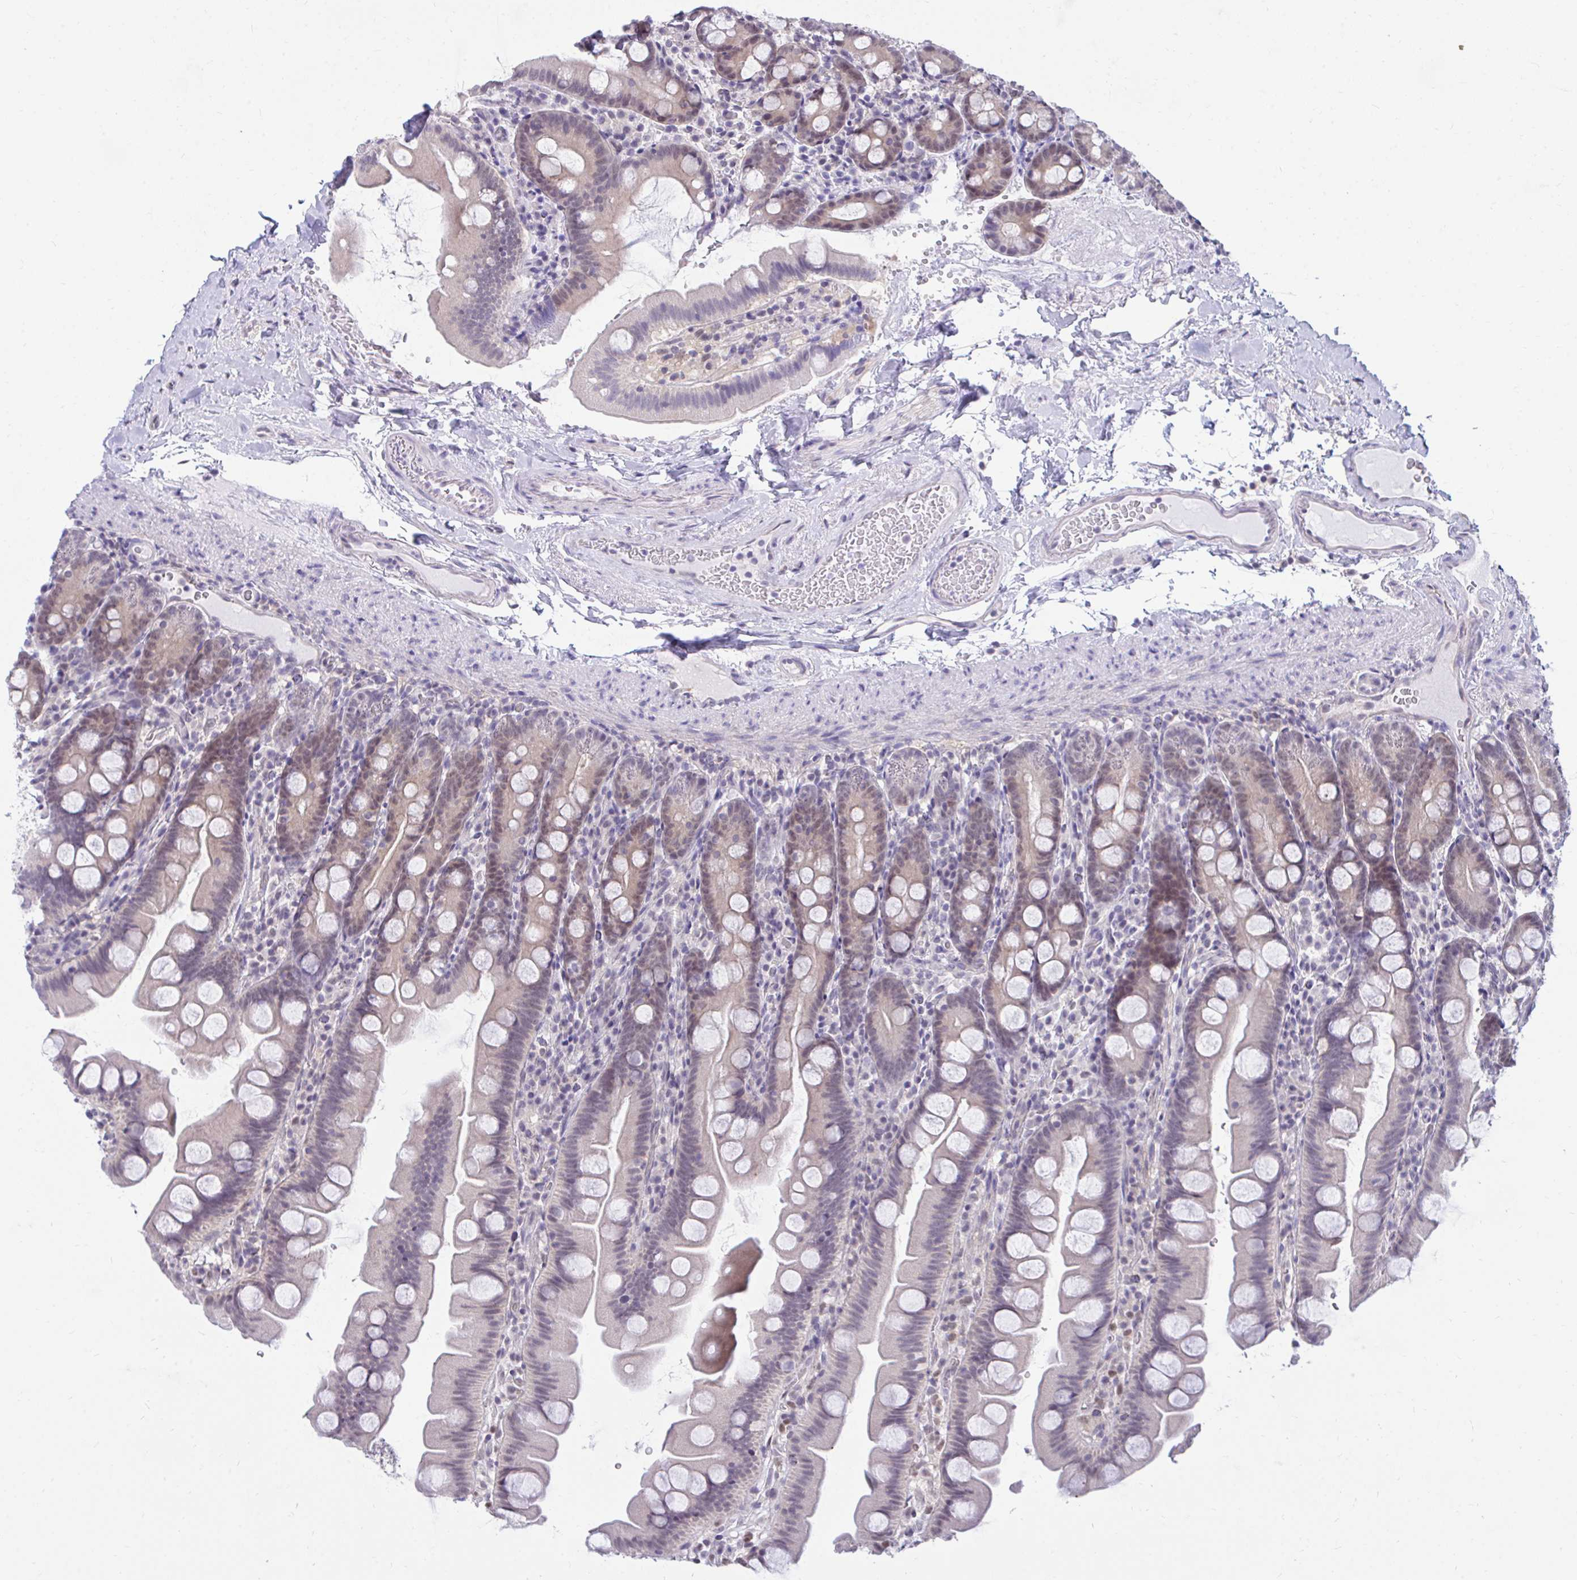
{"staining": {"intensity": "weak", "quantity": "<25%", "location": "nuclear"}, "tissue": "small intestine", "cell_type": "Glandular cells", "image_type": "normal", "snomed": [{"axis": "morphology", "description": "Normal tissue, NOS"}, {"axis": "topography", "description": "Small intestine"}], "caption": "Human small intestine stained for a protein using immunohistochemistry (IHC) reveals no expression in glandular cells.", "gene": "CSE1L", "patient": {"sex": "female", "age": 68}}